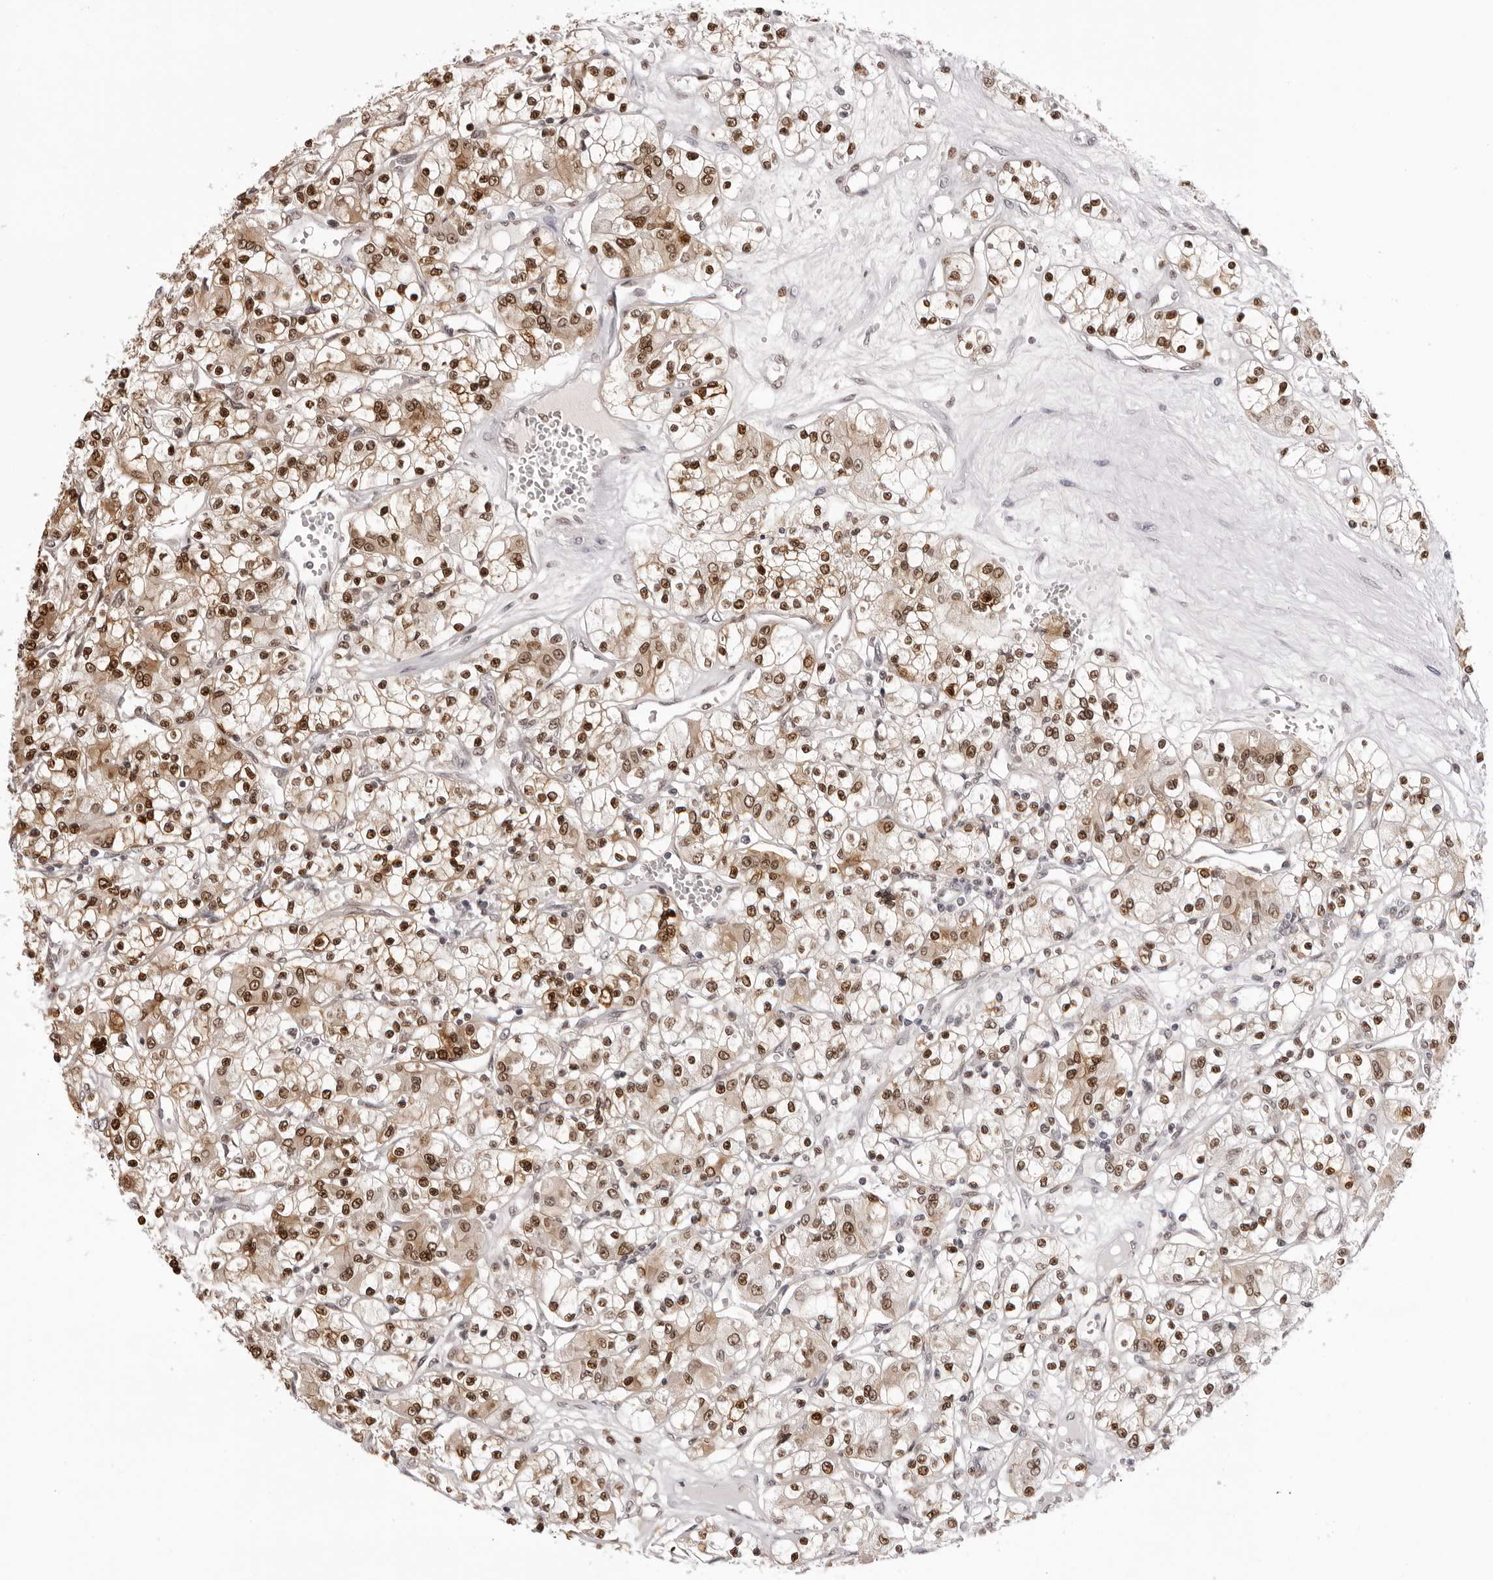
{"staining": {"intensity": "moderate", "quantity": ">75%", "location": "cytoplasmic/membranous,nuclear"}, "tissue": "renal cancer", "cell_type": "Tumor cells", "image_type": "cancer", "snomed": [{"axis": "morphology", "description": "Adenocarcinoma, NOS"}, {"axis": "topography", "description": "Kidney"}], "caption": "This image shows immunohistochemistry (IHC) staining of renal adenocarcinoma, with medium moderate cytoplasmic/membranous and nuclear positivity in approximately >75% of tumor cells.", "gene": "HSPA4", "patient": {"sex": "female", "age": 59}}